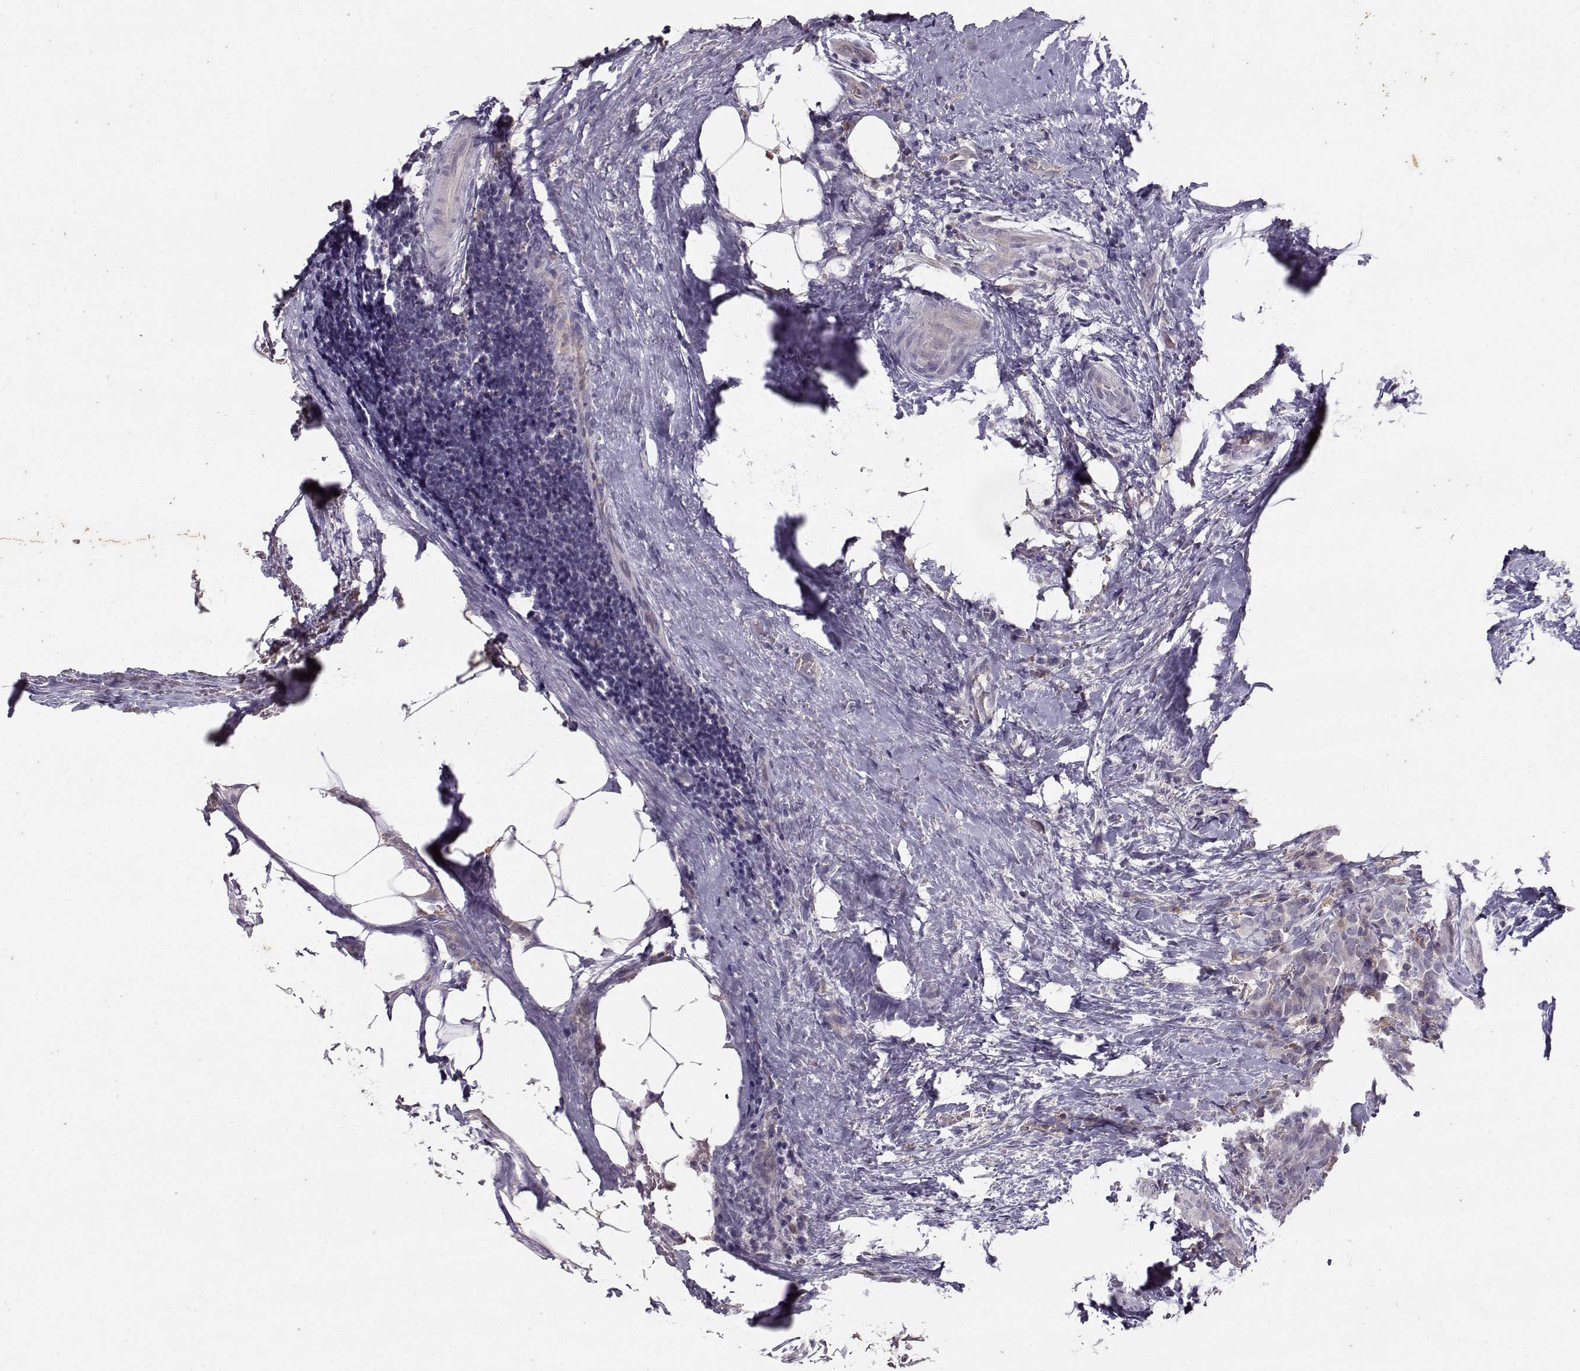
{"staining": {"intensity": "negative", "quantity": "none", "location": "none"}, "tissue": "thyroid cancer", "cell_type": "Tumor cells", "image_type": "cancer", "snomed": [{"axis": "morphology", "description": "Papillary adenocarcinoma, NOS"}, {"axis": "topography", "description": "Thyroid gland"}], "caption": "An immunohistochemistry (IHC) image of thyroid cancer is shown. There is no staining in tumor cells of thyroid cancer.", "gene": "OPRD1", "patient": {"sex": "male", "age": 61}}